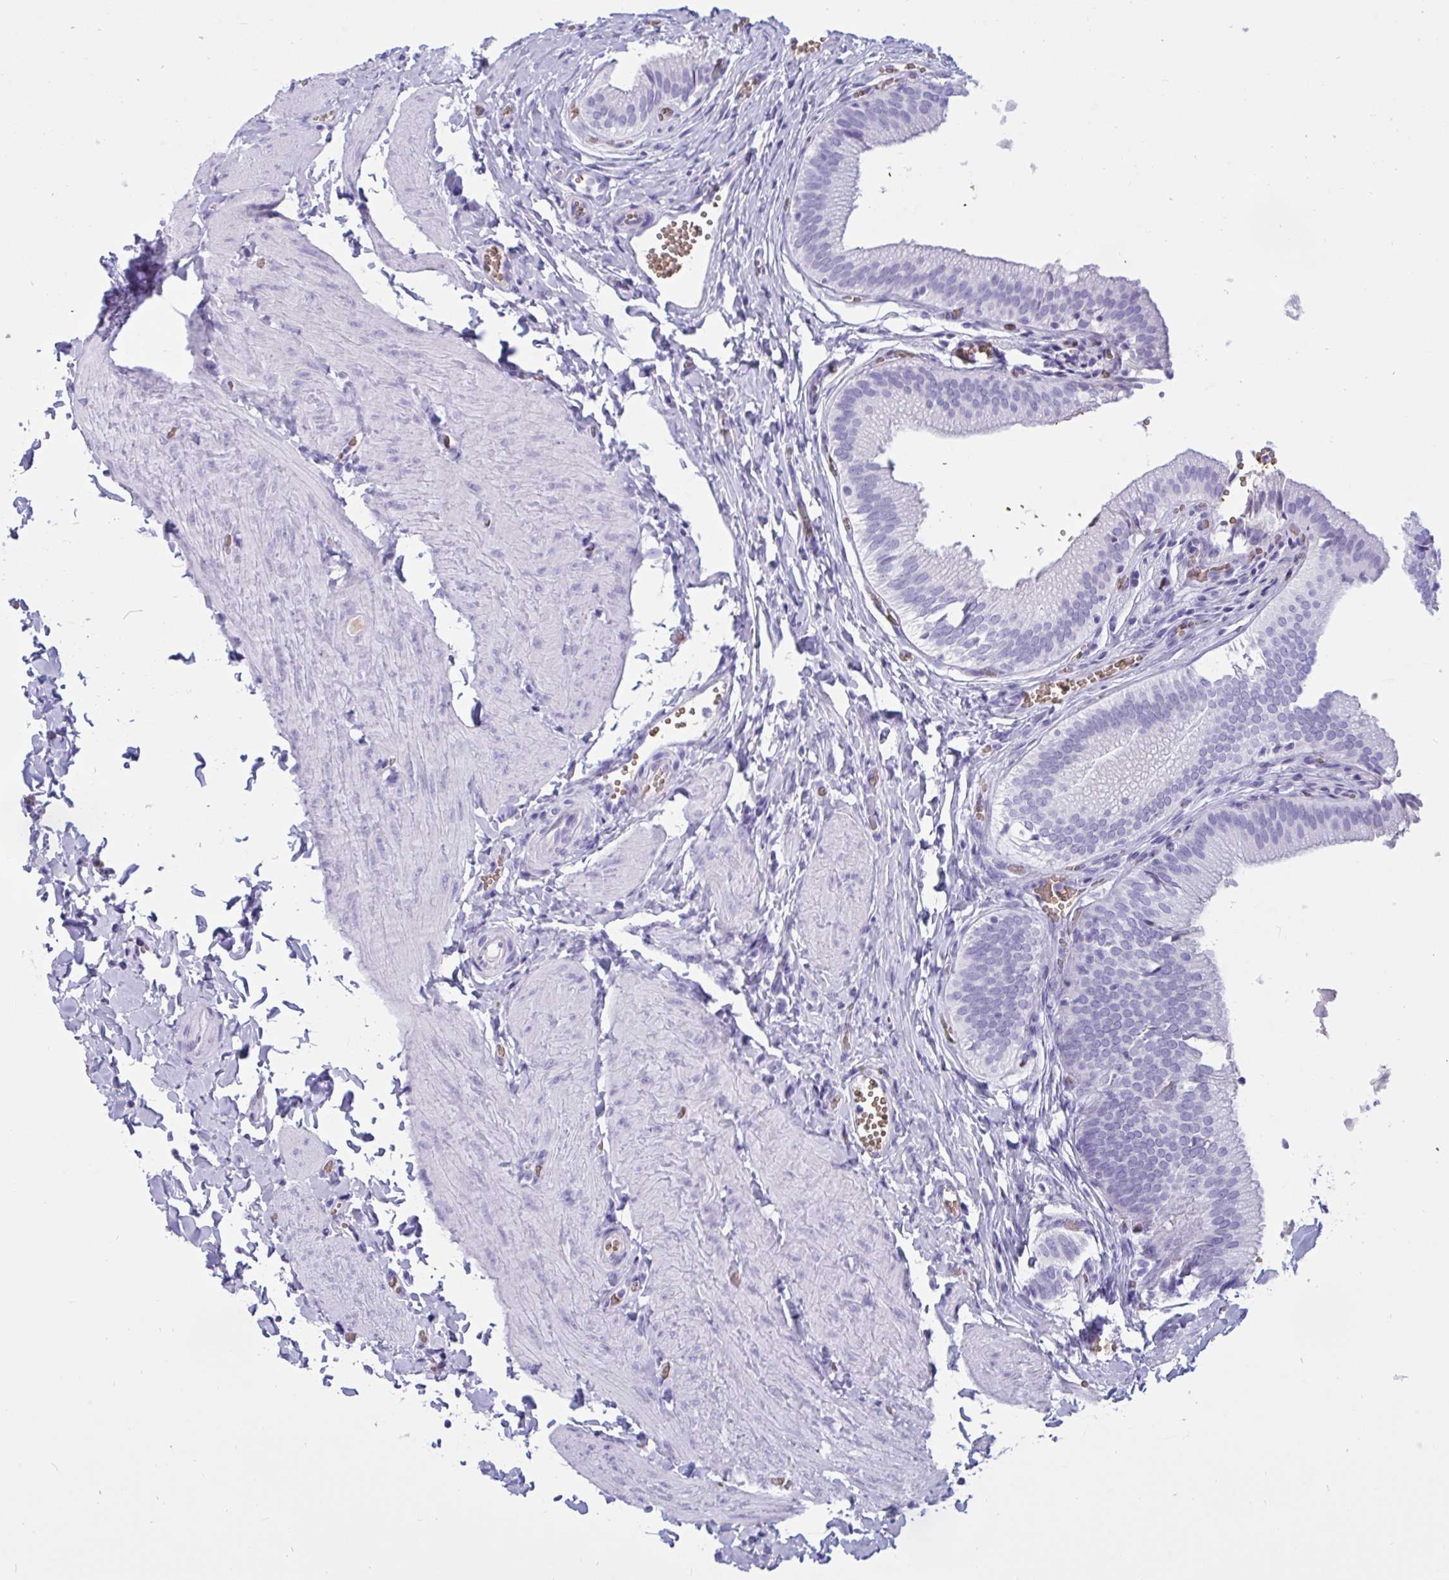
{"staining": {"intensity": "negative", "quantity": "none", "location": "none"}, "tissue": "gallbladder", "cell_type": "Glandular cells", "image_type": "normal", "snomed": [{"axis": "morphology", "description": "Normal tissue, NOS"}, {"axis": "topography", "description": "Gallbladder"}, {"axis": "topography", "description": "Peripheral nerve tissue"}], "caption": "High power microscopy histopathology image of an immunohistochemistry image of benign gallbladder, revealing no significant expression in glandular cells.", "gene": "SLC2A1", "patient": {"sex": "male", "age": 17}}